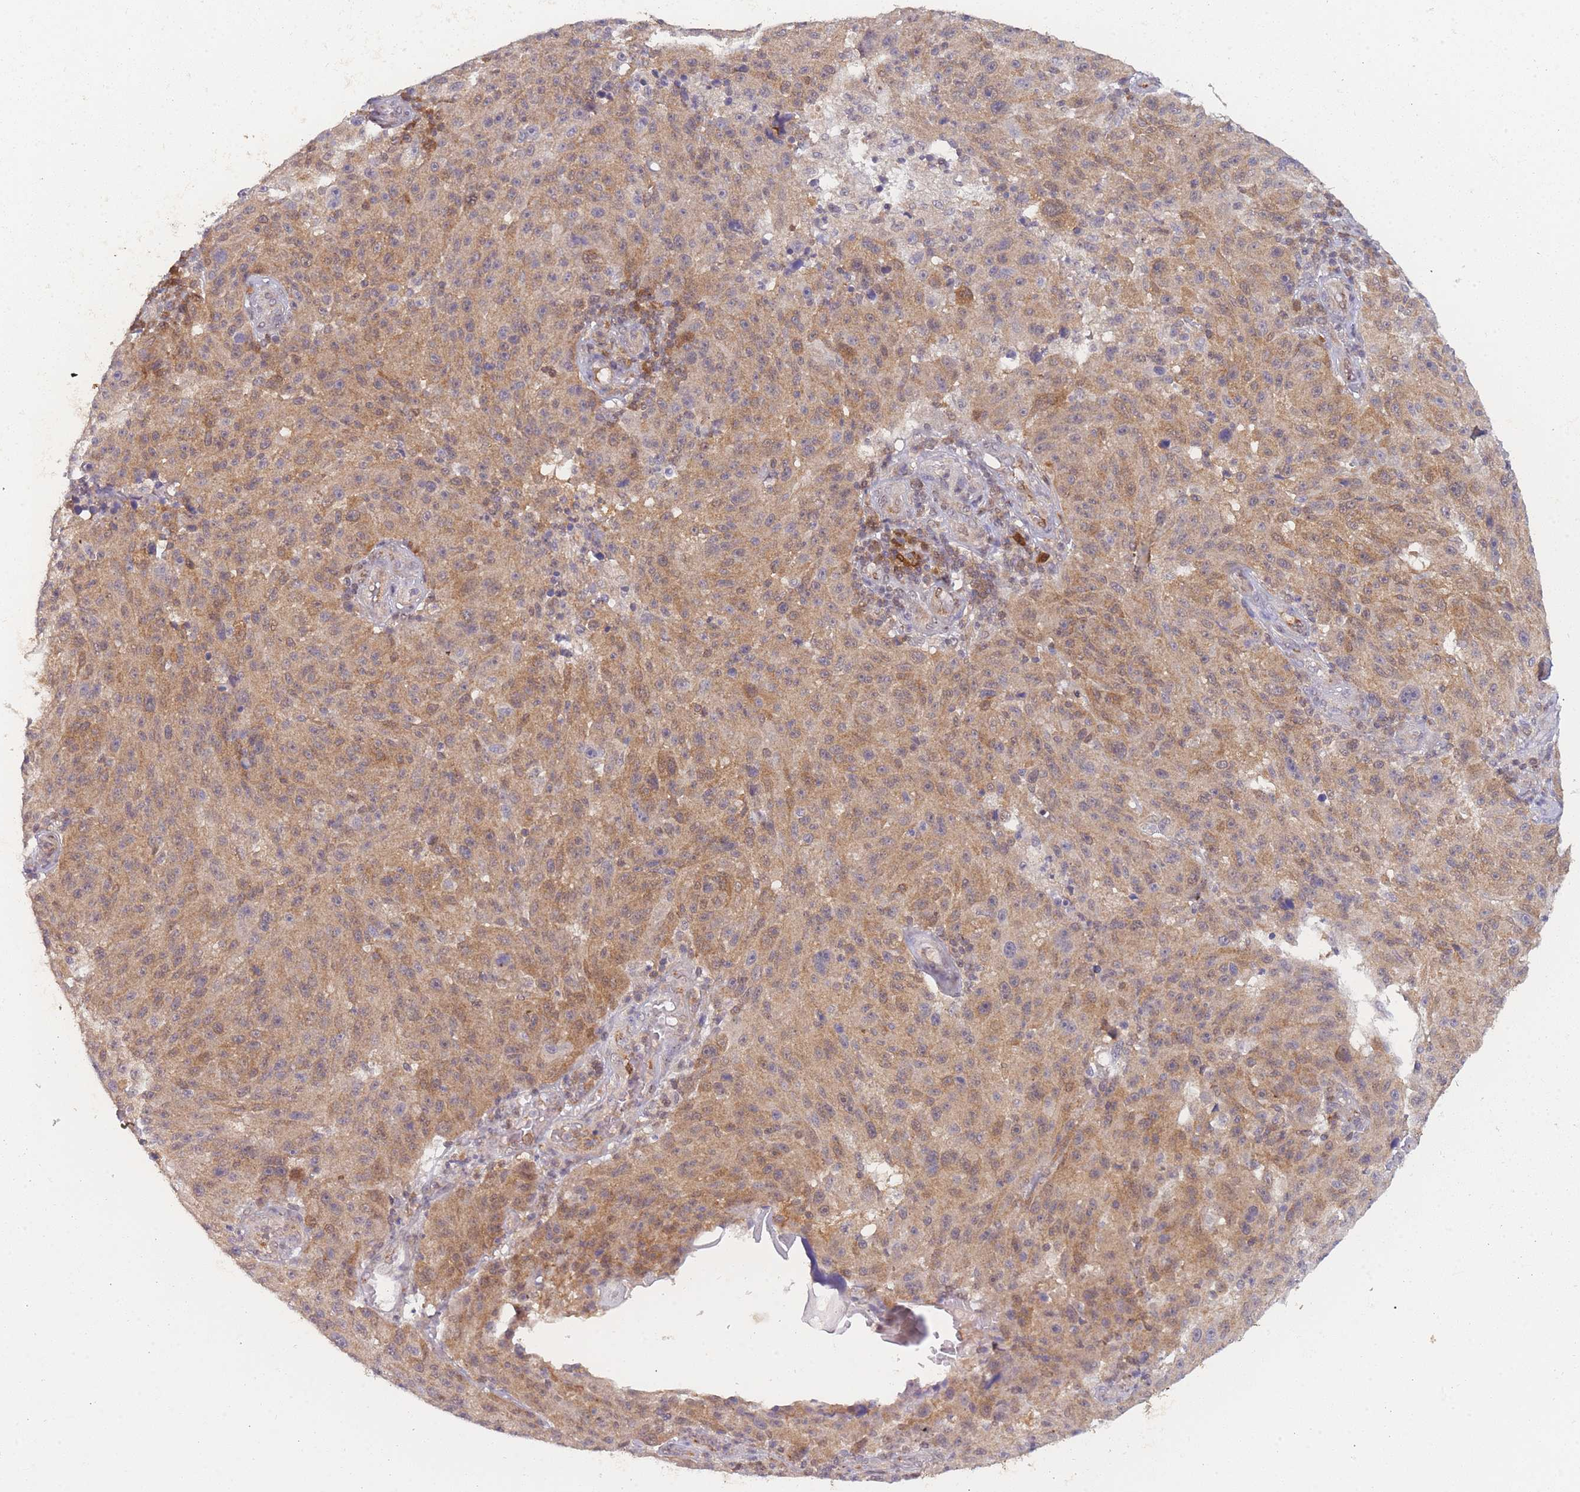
{"staining": {"intensity": "moderate", "quantity": ">75%", "location": "cytoplasmic/membranous"}, "tissue": "melanoma", "cell_type": "Tumor cells", "image_type": "cancer", "snomed": [{"axis": "morphology", "description": "Malignant melanoma, NOS"}, {"axis": "topography", "description": "Skin"}], "caption": "Immunohistochemical staining of human malignant melanoma reveals medium levels of moderate cytoplasmic/membranous positivity in approximately >75% of tumor cells.", "gene": "MRI1", "patient": {"sex": "male", "age": 53}}